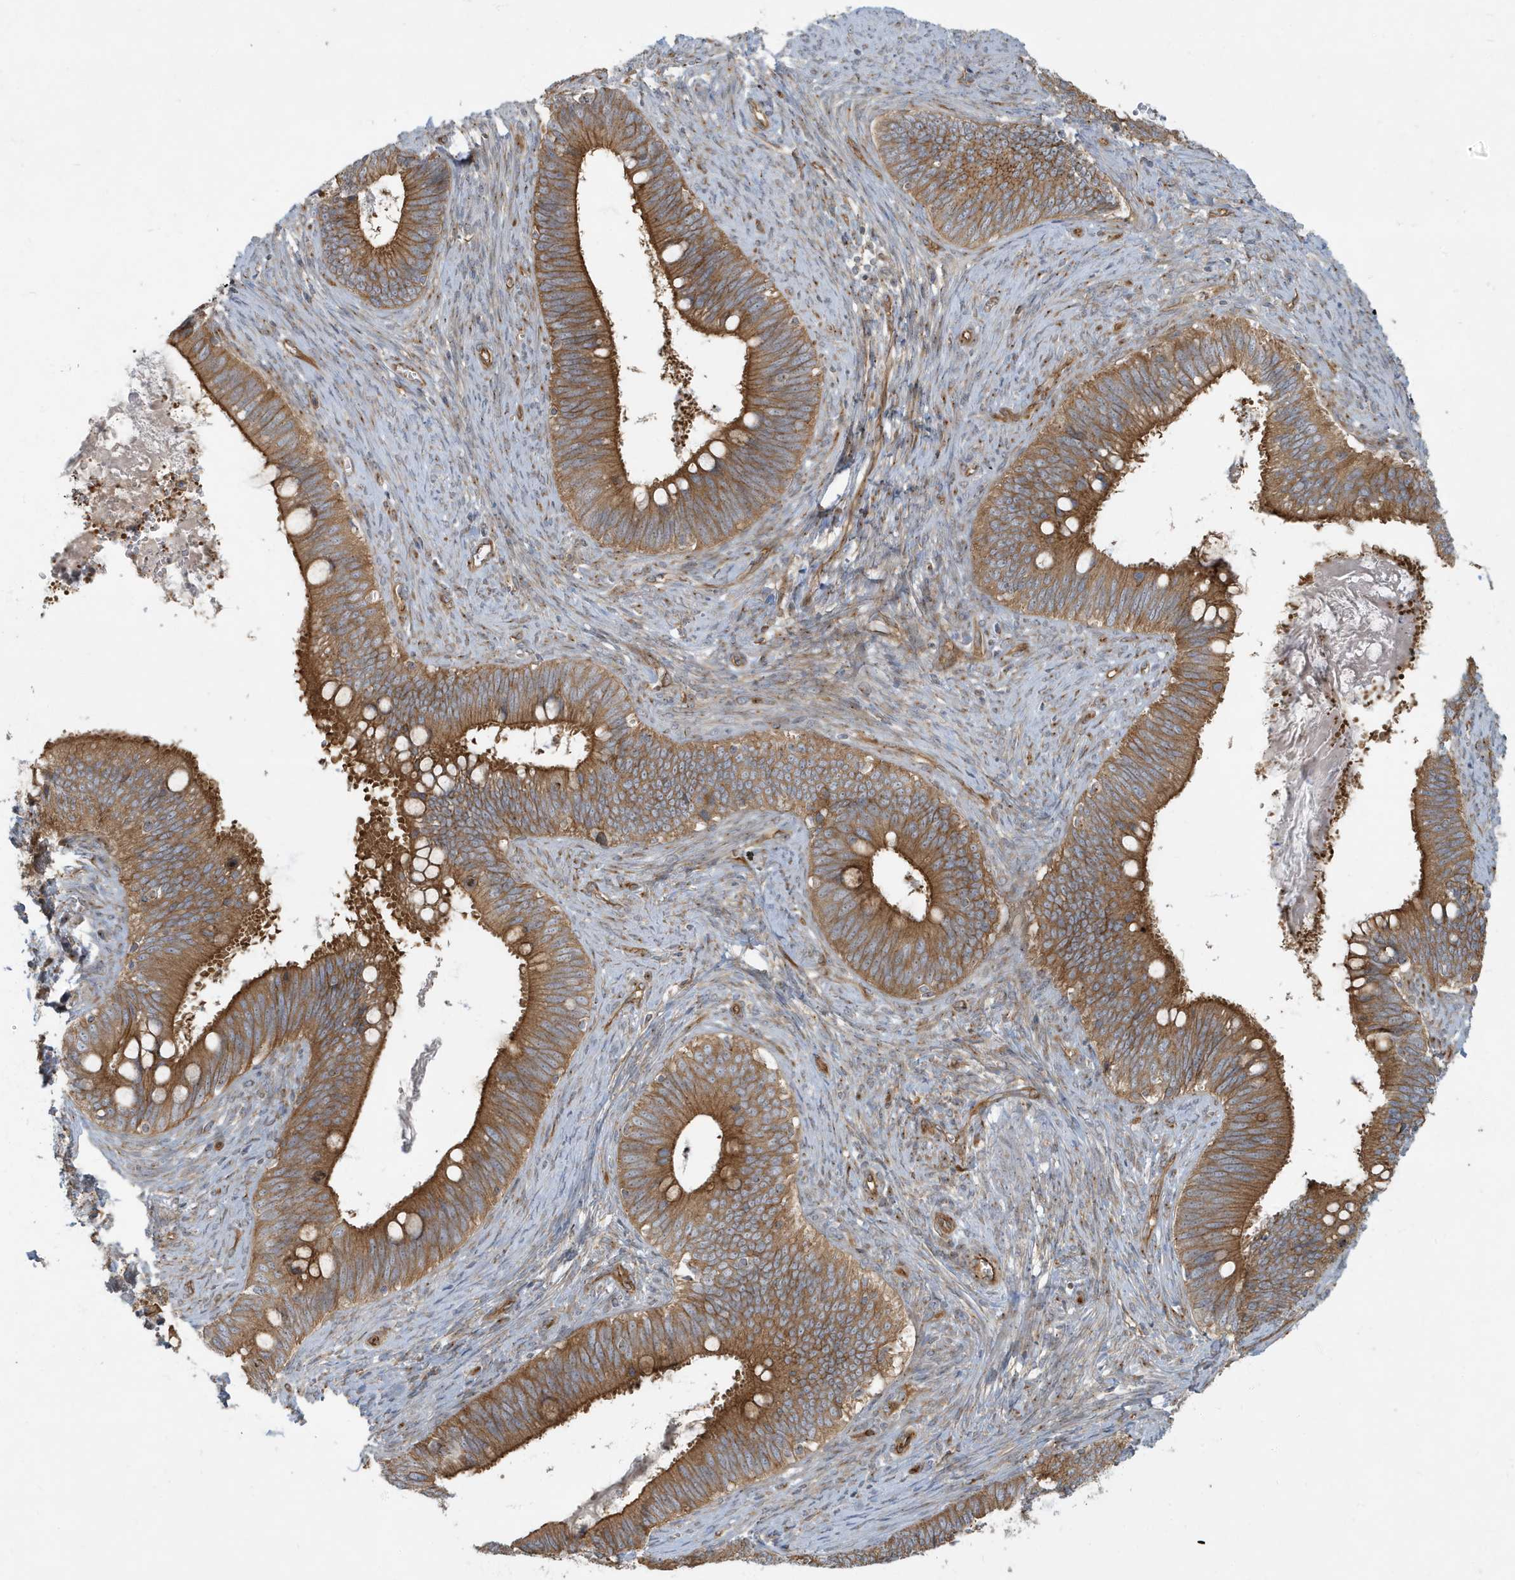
{"staining": {"intensity": "strong", "quantity": ">75%", "location": "cytoplasmic/membranous"}, "tissue": "cervical cancer", "cell_type": "Tumor cells", "image_type": "cancer", "snomed": [{"axis": "morphology", "description": "Adenocarcinoma, NOS"}, {"axis": "topography", "description": "Cervix"}], "caption": "There is high levels of strong cytoplasmic/membranous expression in tumor cells of cervical cancer (adenocarcinoma), as demonstrated by immunohistochemical staining (brown color).", "gene": "ATP23", "patient": {"sex": "female", "age": 42}}